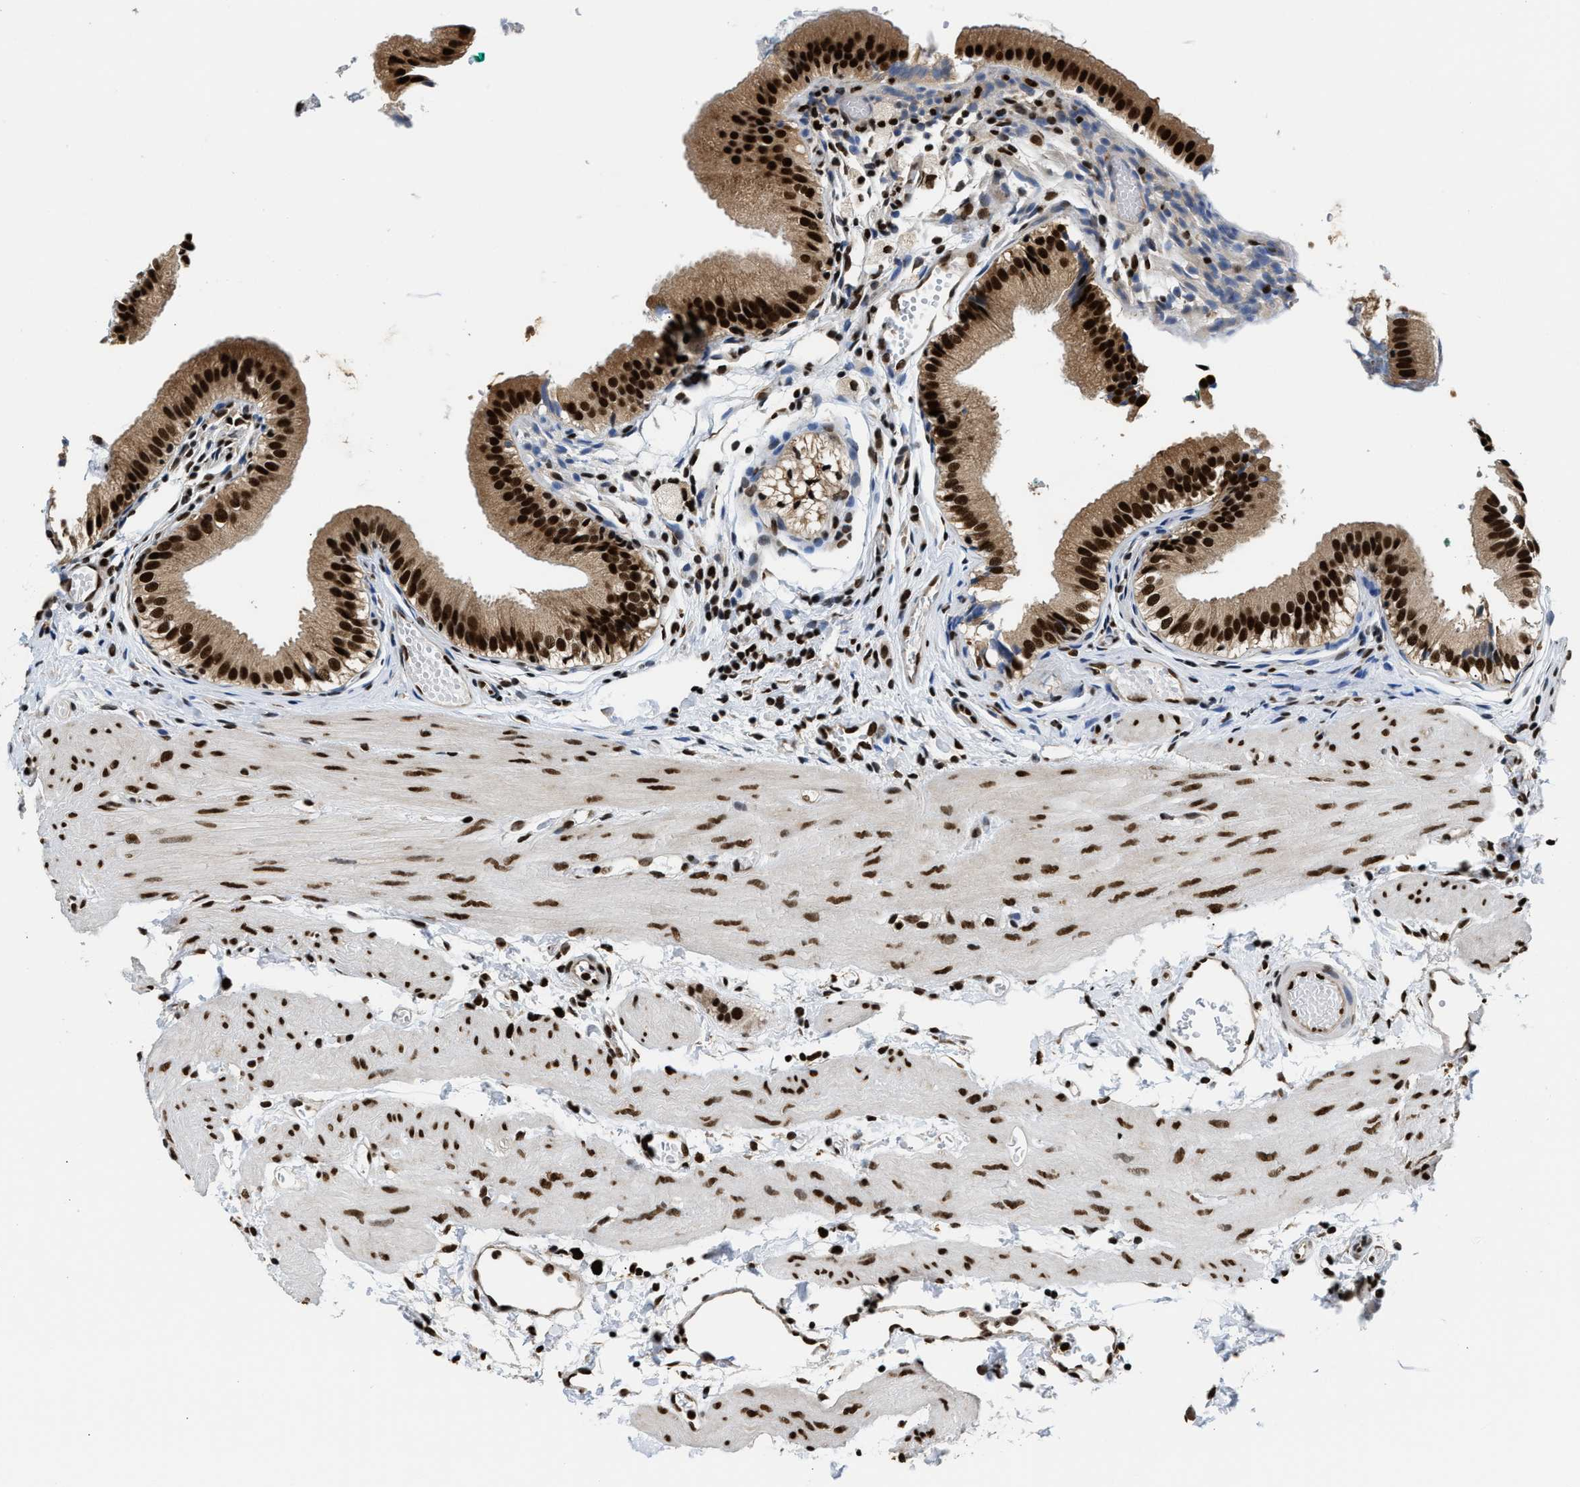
{"staining": {"intensity": "strong", "quantity": ">75%", "location": "cytoplasmic/membranous,nuclear"}, "tissue": "gallbladder", "cell_type": "Glandular cells", "image_type": "normal", "snomed": [{"axis": "morphology", "description": "Normal tissue, NOS"}, {"axis": "topography", "description": "Gallbladder"}], "caption": "Glandular cells show high levels of strong cytoplasmic/membranous,nuclear staining in approximately >75% of cells in normal gallbladder. The staining was performed using DAB to visualize the protein expression in brown, while the nuclei were stained in blue with hematoxylin (Magnification: 20x).", "gene": "CCNDBP1", "patient": {"sex": "female", "age": 26}}